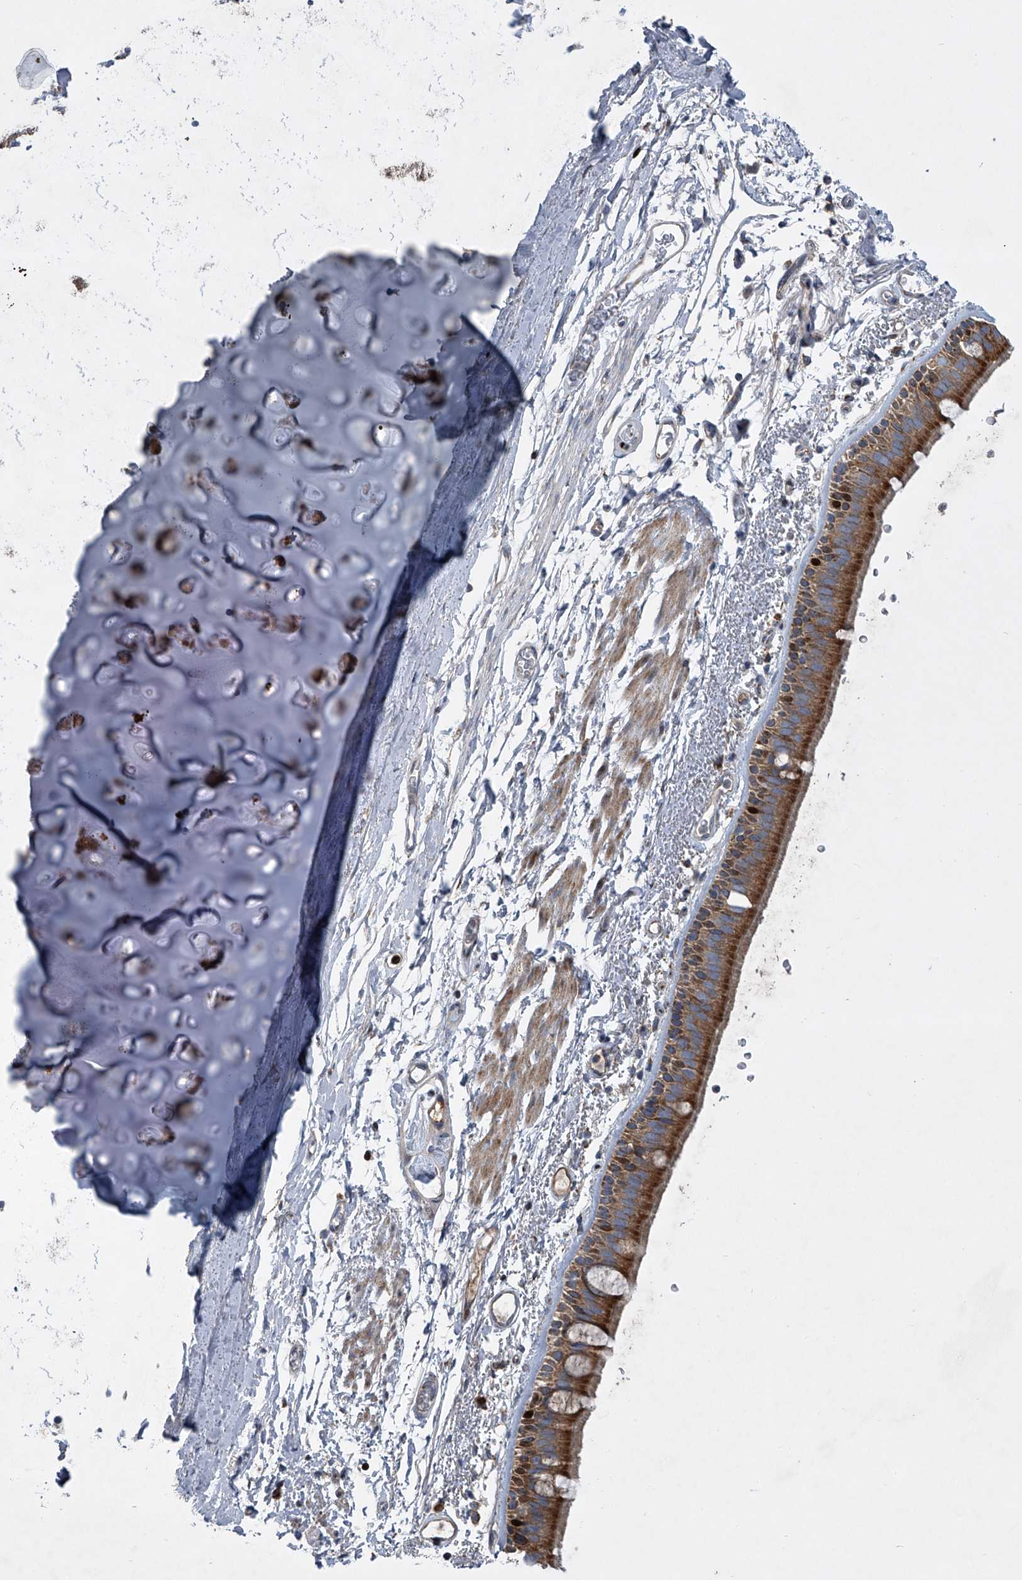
{"staining": {"intensity": "strong", "quantity": ">75%", "location": "cytoplasmic/membranous"}, "tissue": "bronchus", "cell_type": "Respiratory epithelial cells", "image_type": "normal", "snomed": [{"axis": "morphology", "description": "Normal tissue, NOS"}, {"axis": "topography", "description": "Lymph node"}, {"axis": "topography", "description": "Bronchus"}], "caption": "Brown immunohistochemical staining in unremarkable bronchus reveals strong cytoplasmic/membranous staining in approximately >75% of respiratory epithelial cells. (DAB IHC with brightfield microscopy, high magnification).", "gene": "STRADA", "patient": {"sex": "female", "age": 70}}